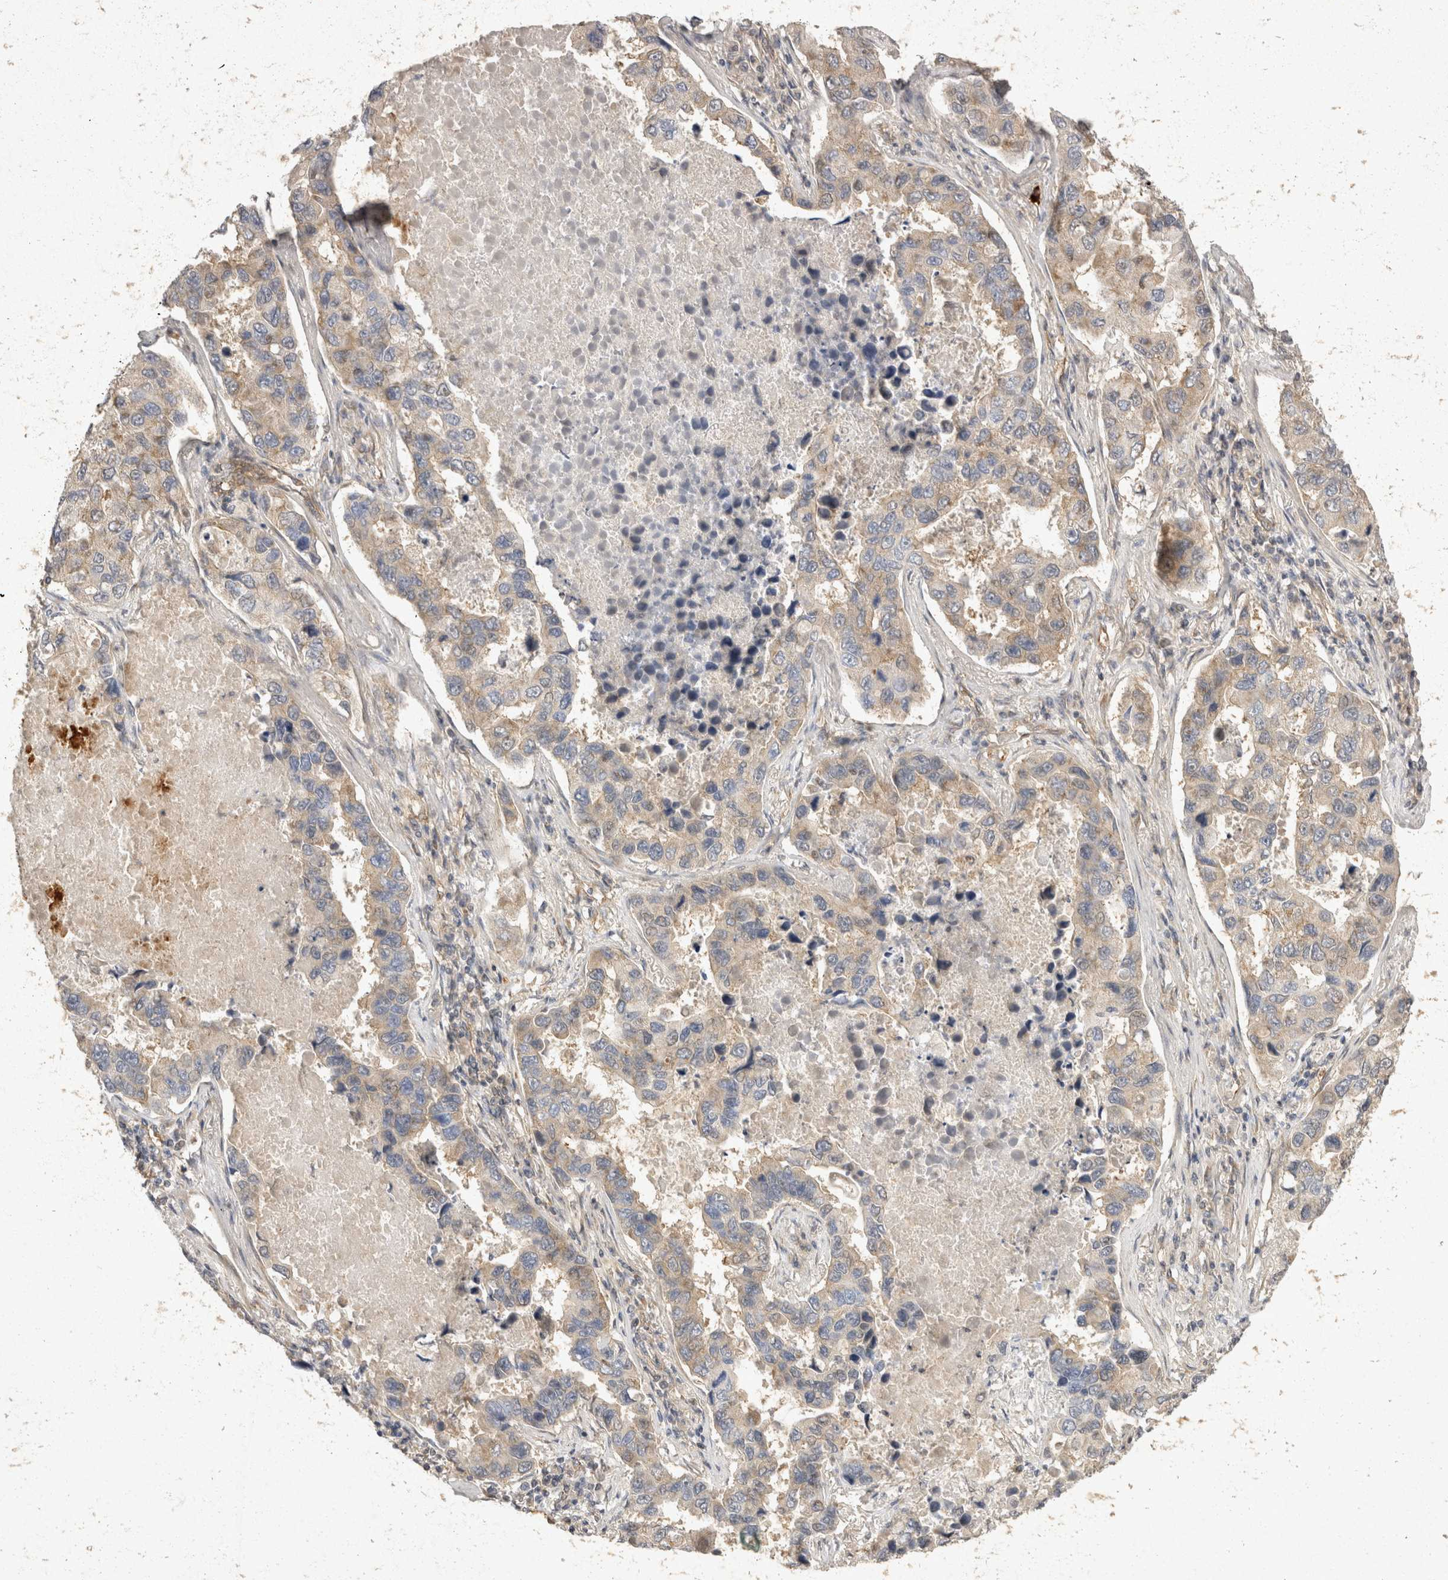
{"staining": {"intensity": "weak", "quantity": "25%-75%", "location": "cytoplasmic/membranous"}, "tissue": "lung cancer", "cell_type": "Tumor cells", "image_type": "cancer", "snomed": [{"axis": "morphology", "description": "Adenocarcinoma, NOS"}, {"axis": "topography", "description": "Lung"}], "caption": "Lung cancer (adenocarcinoma) stained with a protein marker demonstrates weak staining in tumor cells.", "gene": "EIF4G3", "patient": {"sex": "male", "age": 64}}